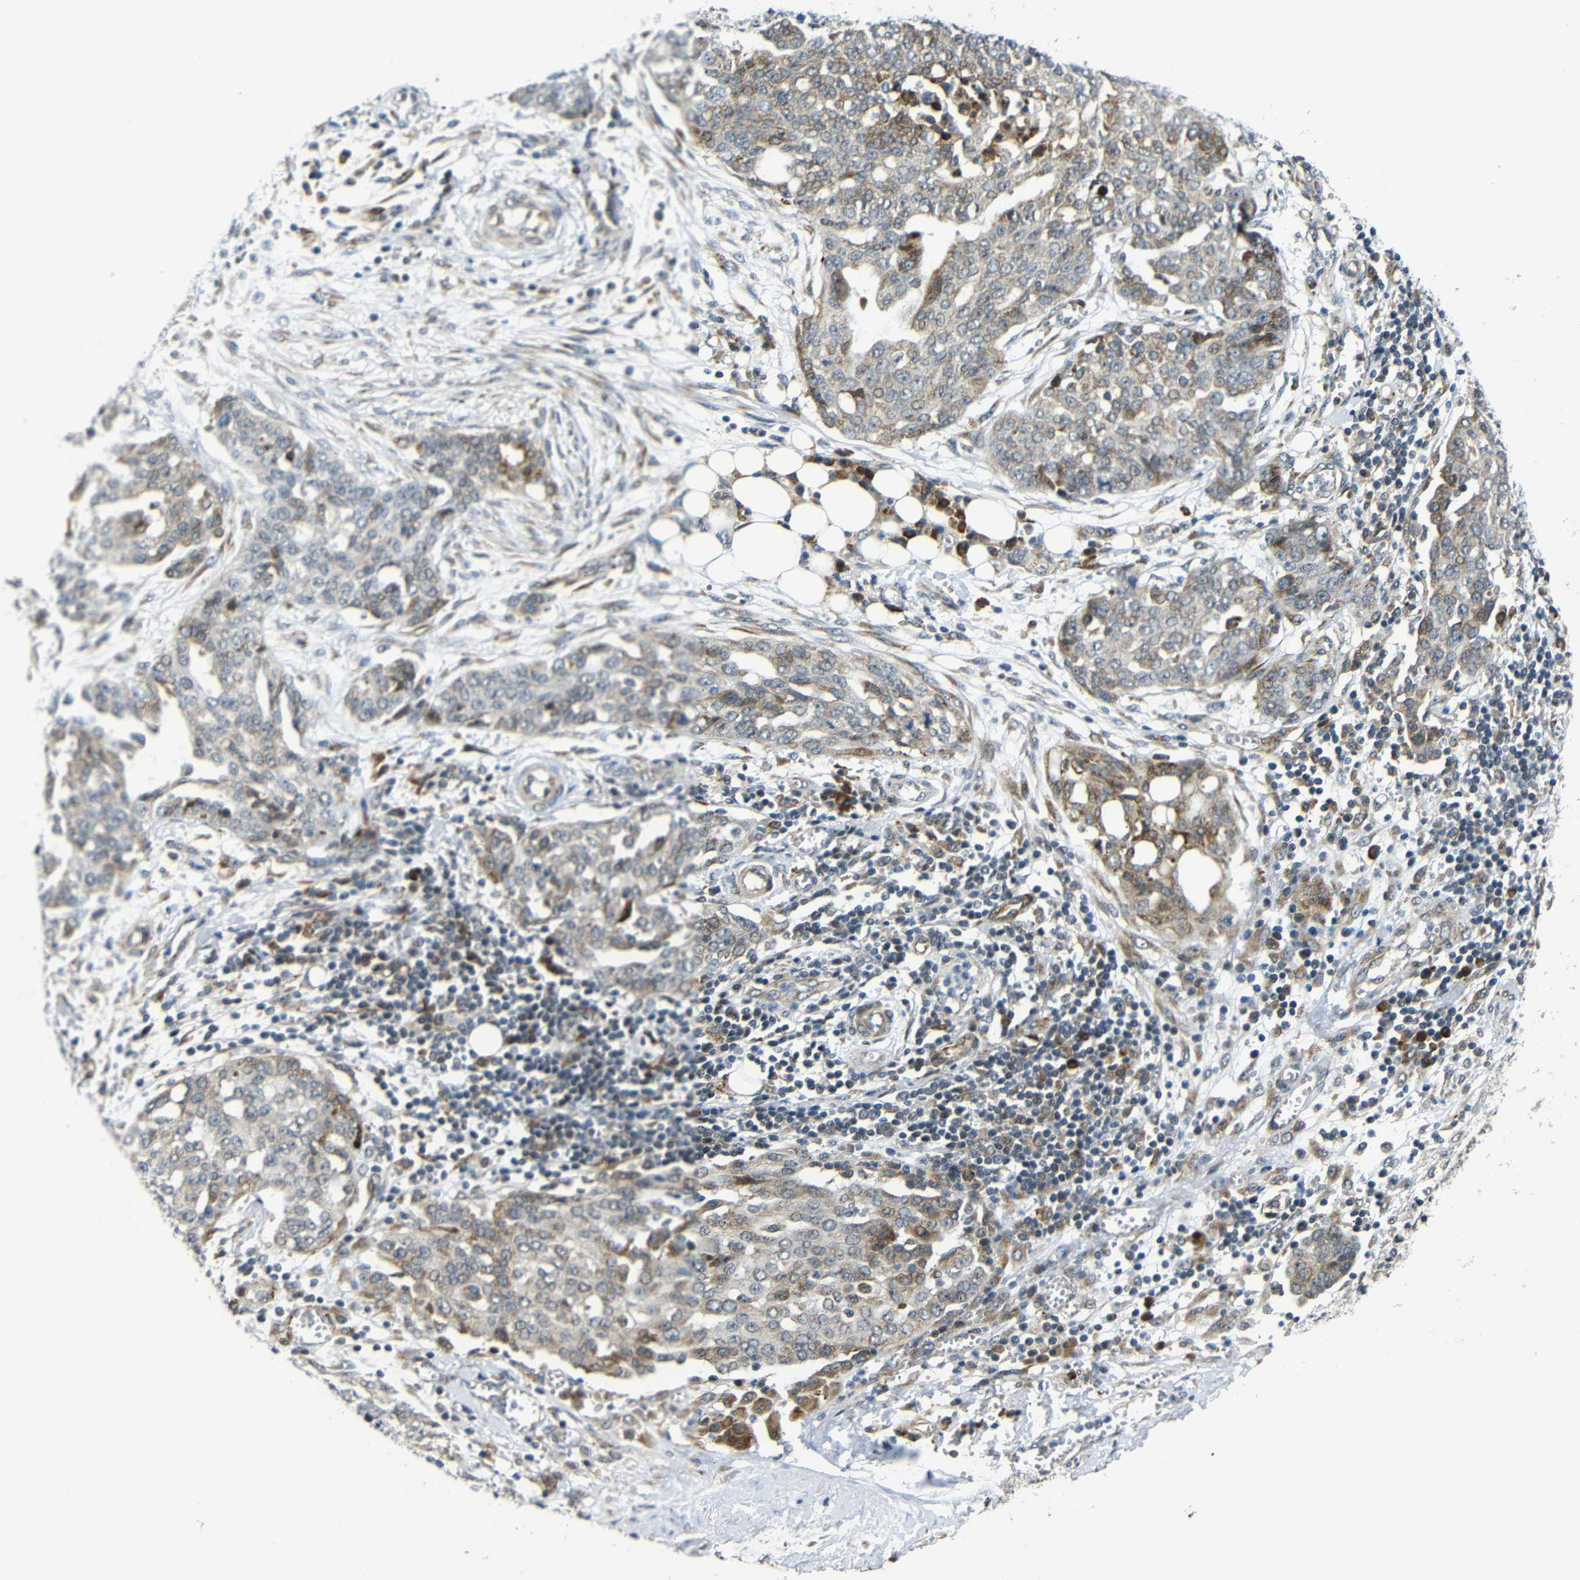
{"staining": {"intensity": "moderate", "quantity": "25%-75%", "location": "cytoplasmic/membranous"}, "tissue": "ovarian cancer", "cell_type": "Tumor cells", "image_type": "cancer", "snomed": [{"axis": "morphology", "description": "Cystadenocarcinoma, serous, NOS"}, {"axis": "topography", "description": "Soft tissue"}, {"axis": "topography", "description": "Ovary"}], "caption": "The micrograph exhibits staining of ovarian cancer, revealing moderate cytoplasmic/membranous protein expression (brown color) within tumor cells.", "gene": "SYDE1", "patient": {"sex": "female", "age": 57}}